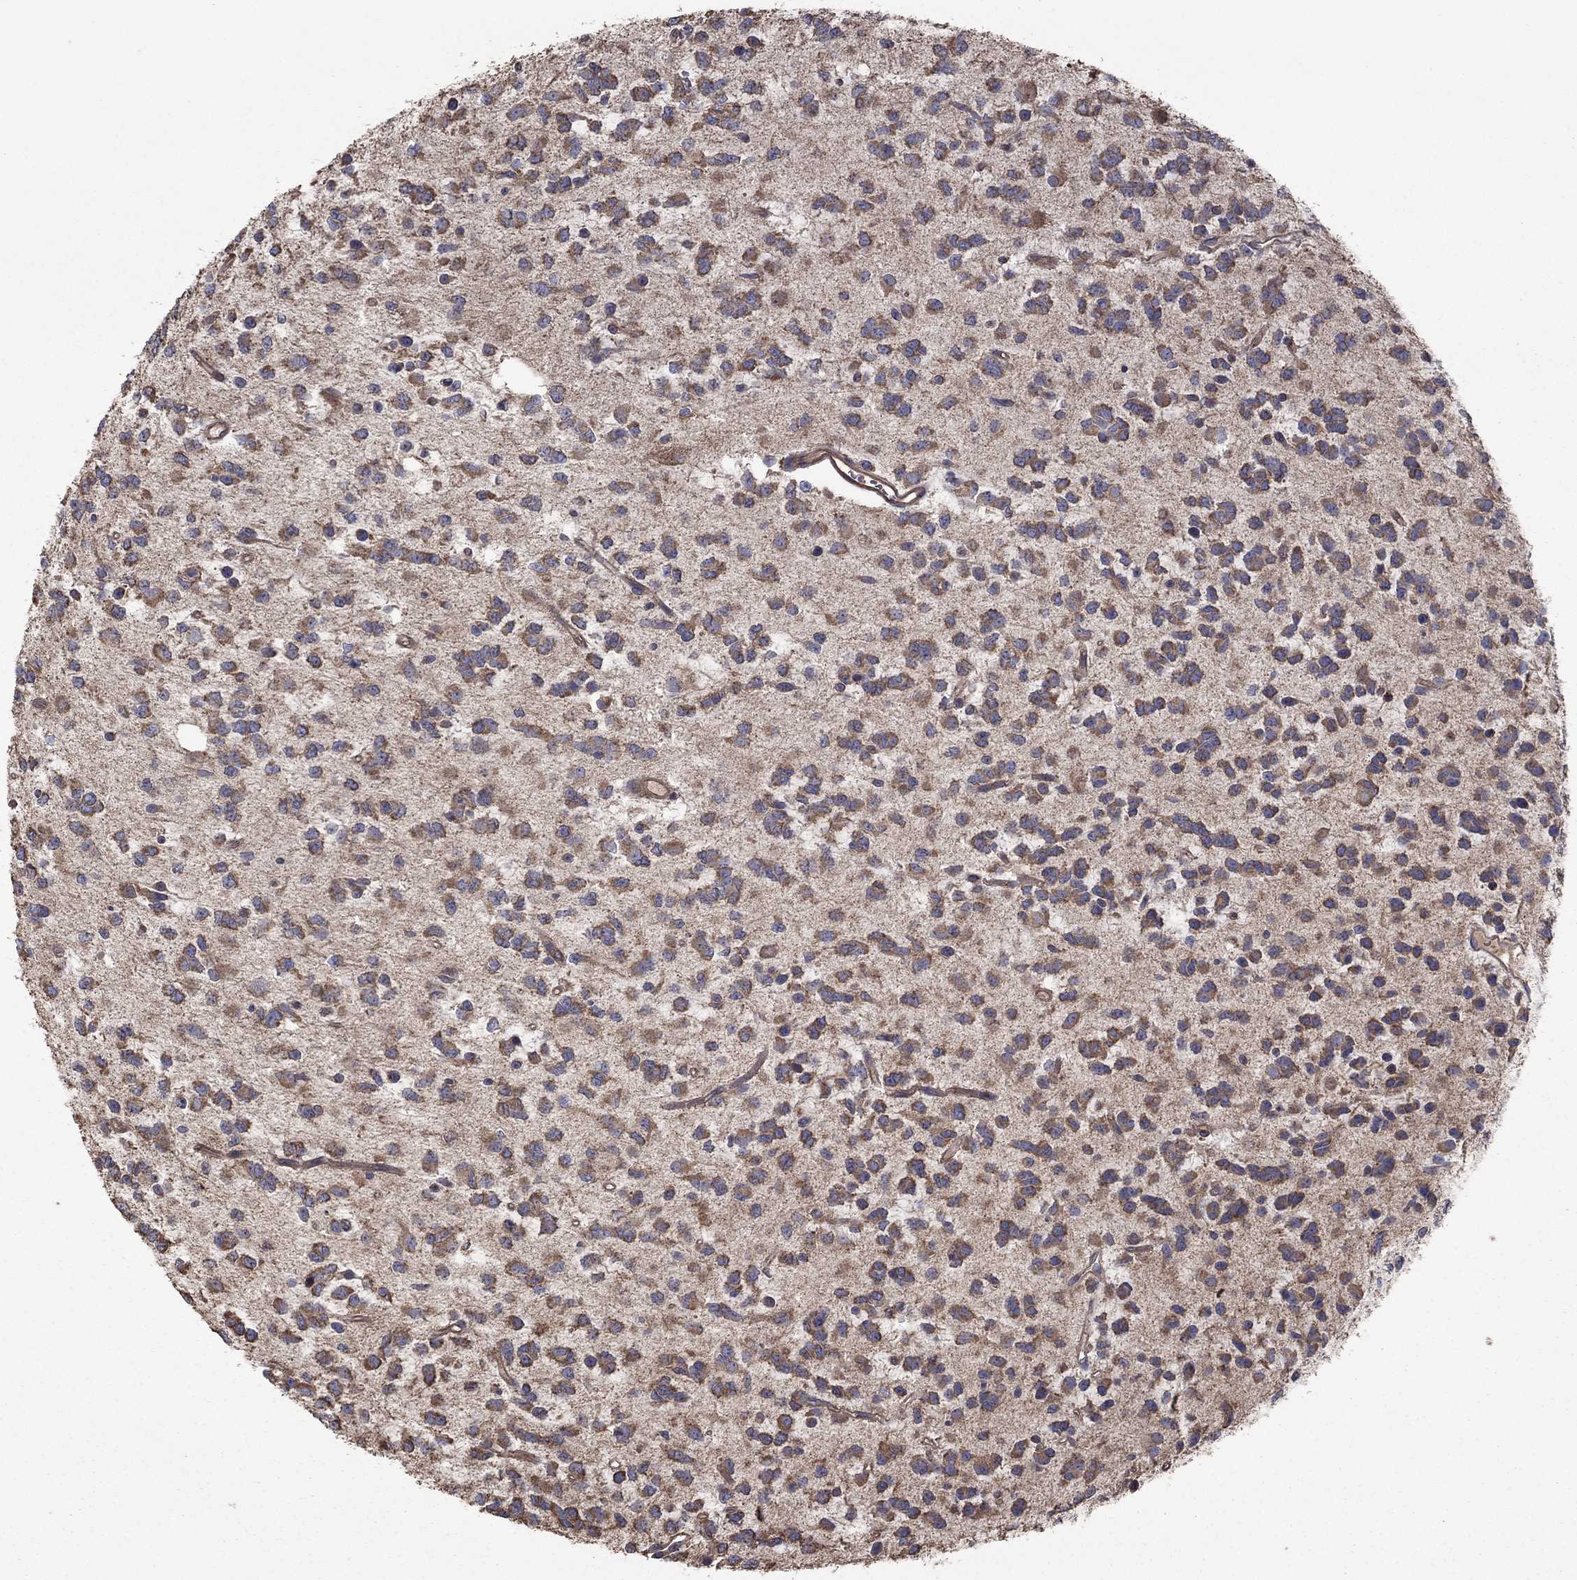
{"staining": {"intensity": "moderate", "quantity": ">75%", "location": "cytoplasmic/membranous"}, "tissue": "glioma", "cell_type": "Tumor cells", "image_type": "cancer", "snomed": [{"axis": "morphology", "description": "Glioma, malignant, Low grade"}, {"axis": "topography", "description": "Brain"}], "caption": "Immunohistochemical staining of human glioma demonstrates medium levels of moderate cytoplasmic/membranous protein expression in about >75% of tumor cells.", "gene": "FLT4", "patient": {"sex": "female", "age": 45}}